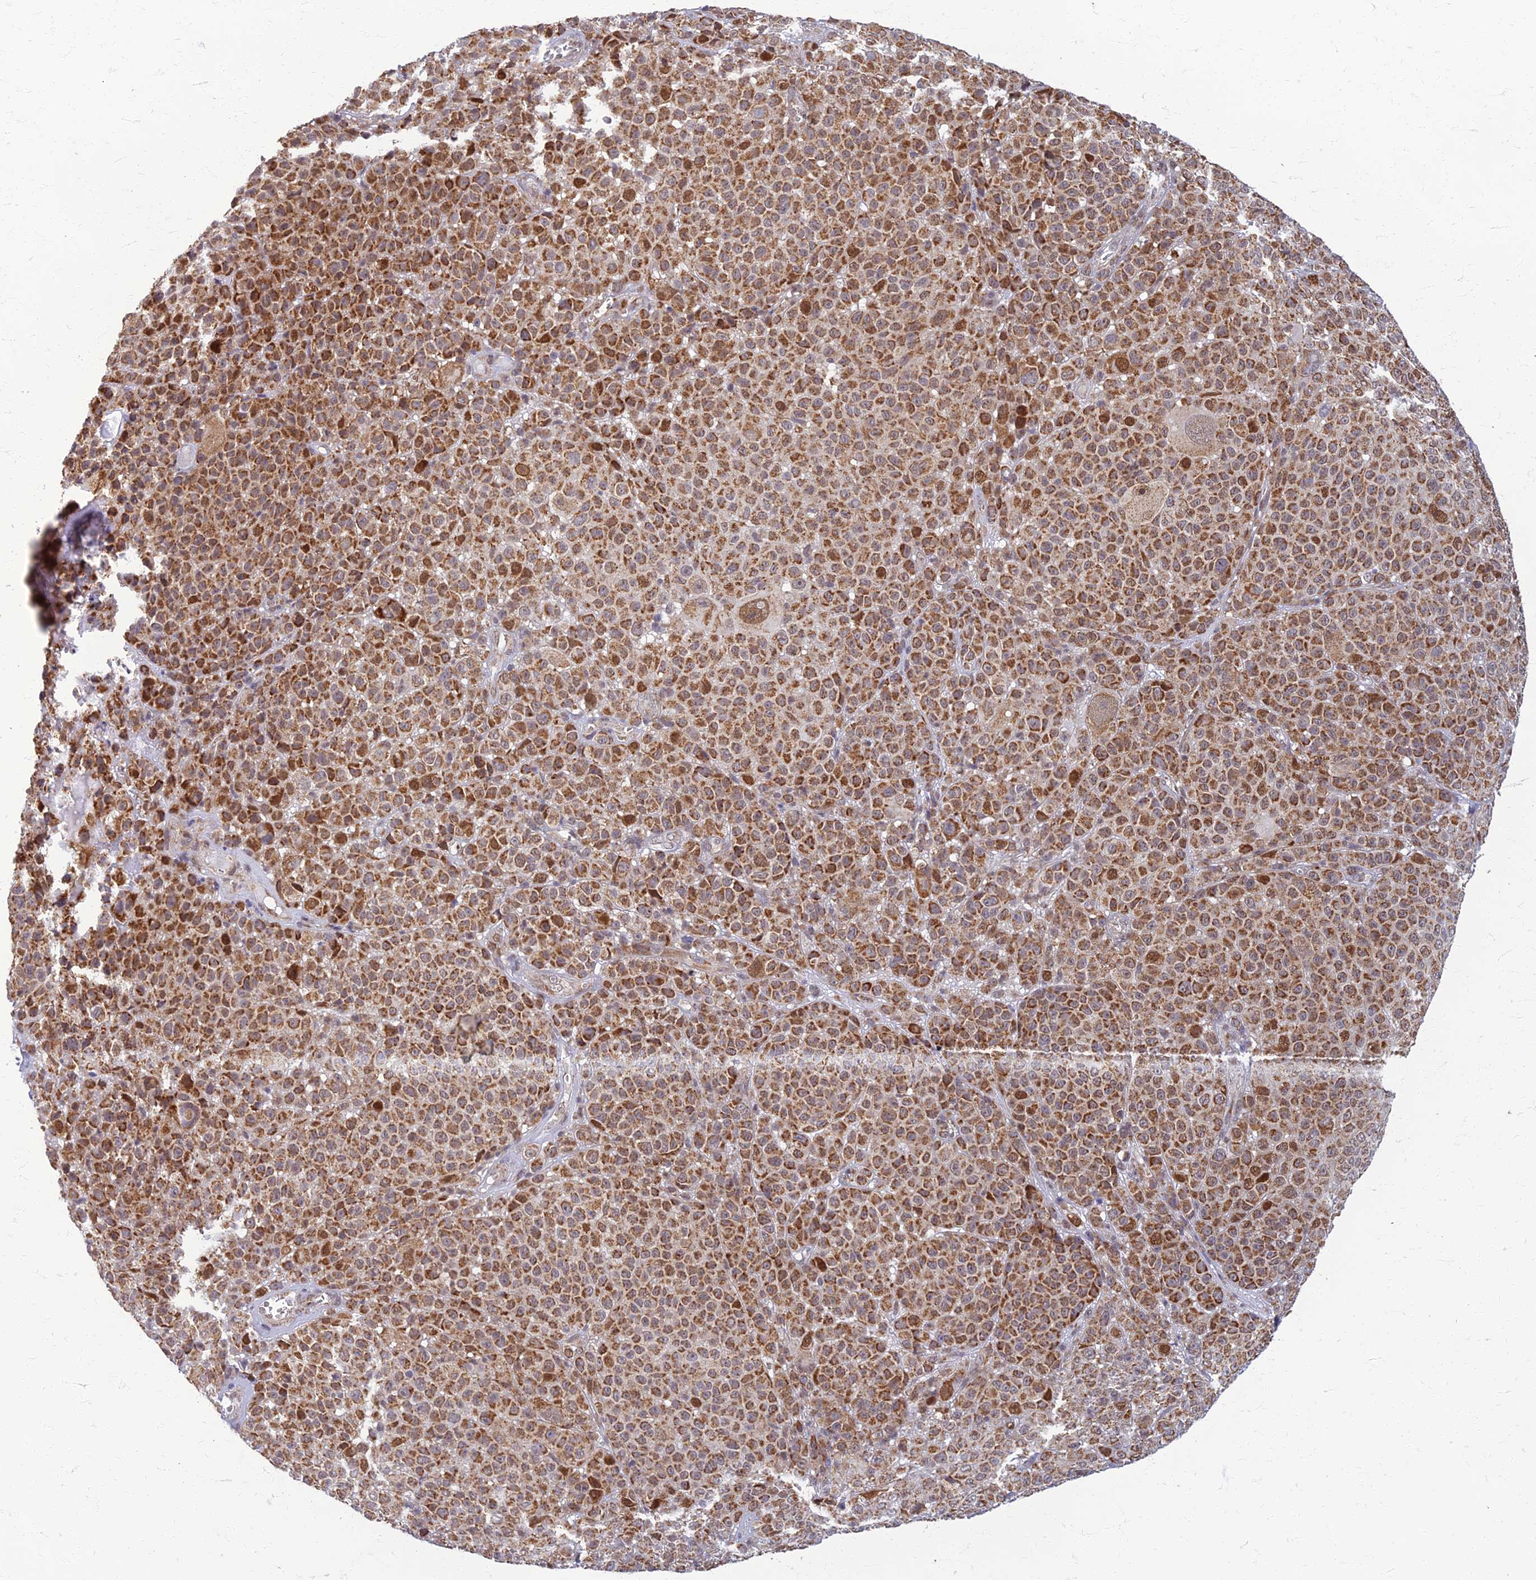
{"staining": {"intensity": "moderate", "quantity": ">75%", "location": "cytoplasmic/membranous"}, "tissue": "melanoma", "cell_type": "Tumor cells", "image_type": "cancer", "snomed": [{"axis": "morphology", "description": "Malignant melanoma, NOS"}, {"axis": "topography", "description": "Skin"}], "caption": "Protein expression analysis of human malignant melanoma reveals moderate cytoplasmic/membranous positivity in approximately >75% of tumor cells.", "gene": "EARS2", "patient": {"sex": "female", "age": 94}}